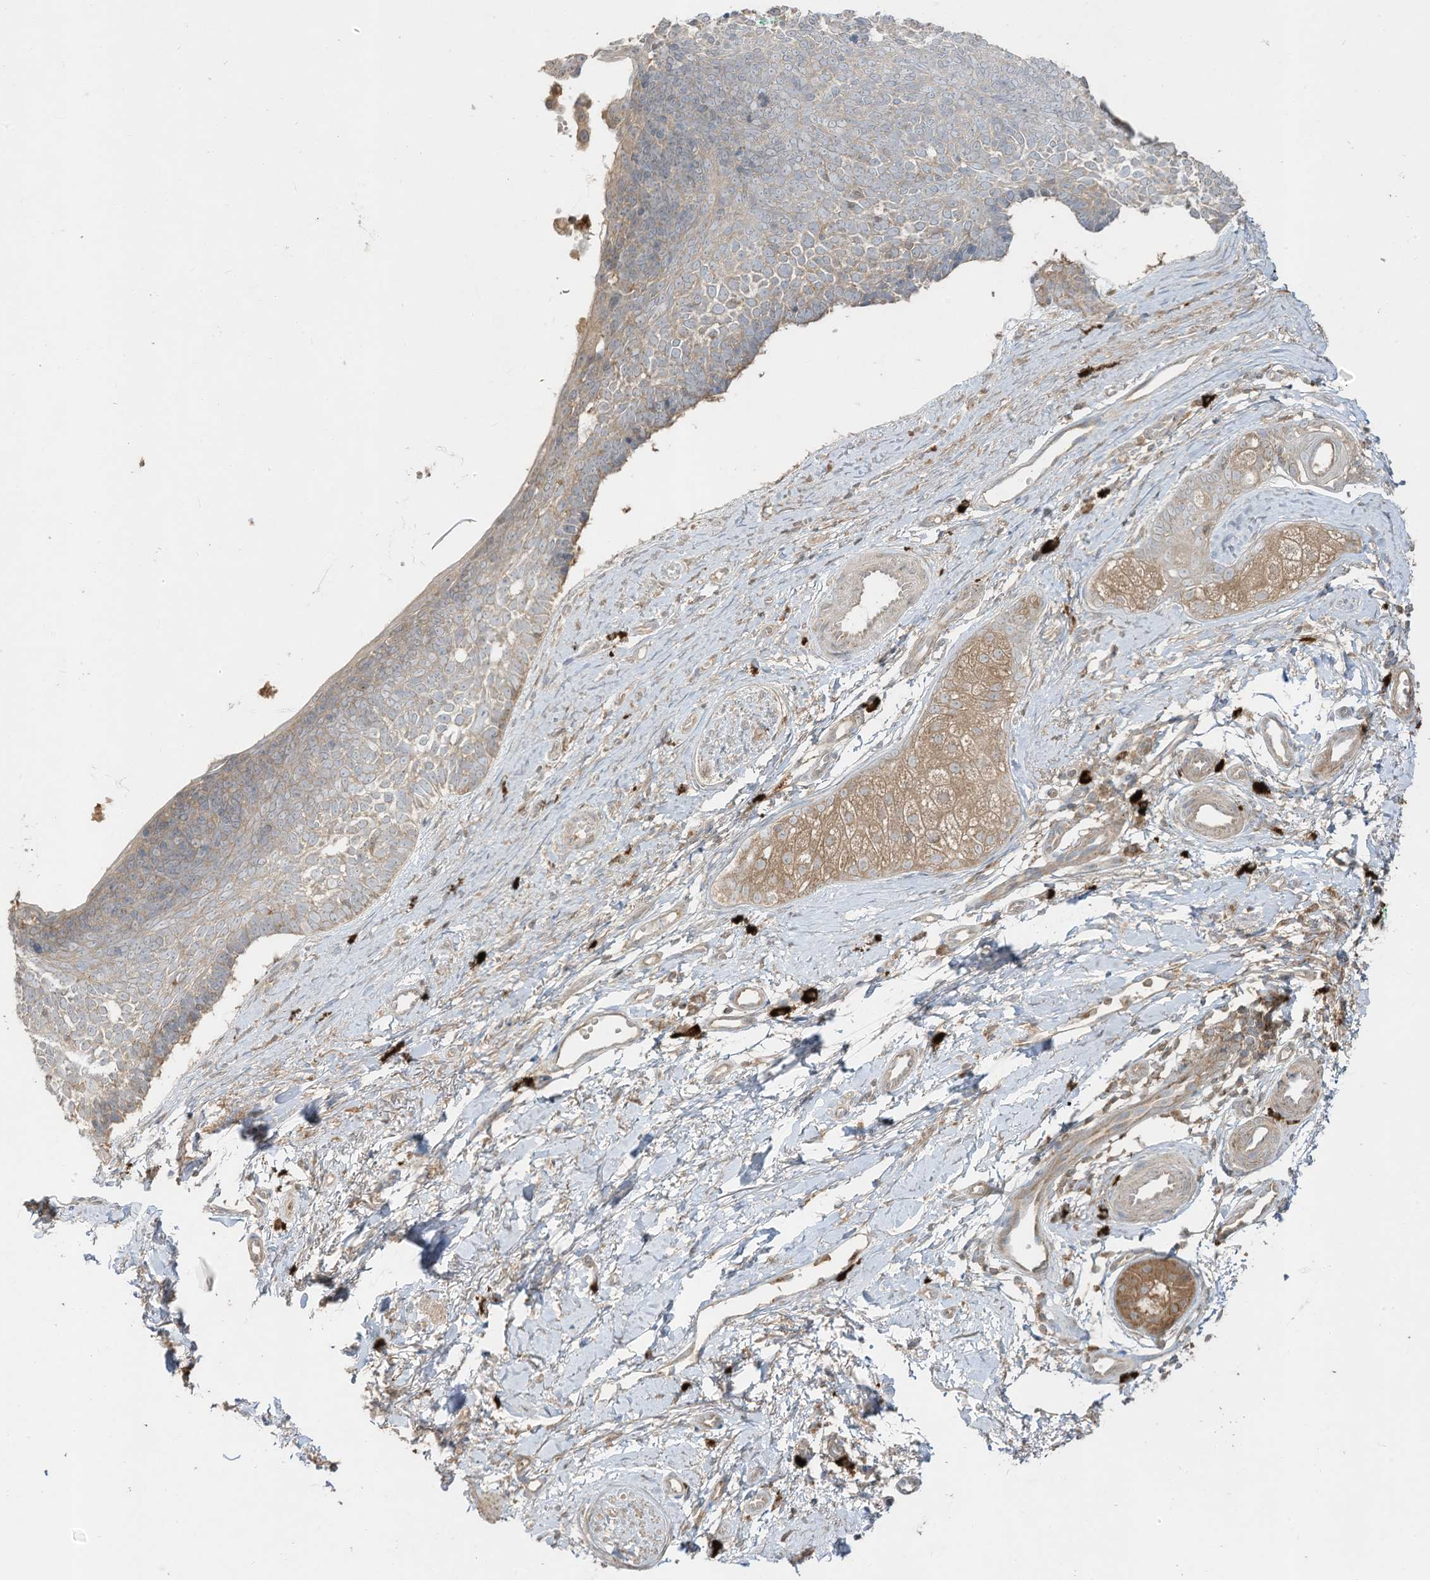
{"staining": {"intensity": "weak", "quantity": "<25%", "location": "cytoplasmic/membranous"}, "tissue": "skin cancer", "cell_type": "Tumor cells", "image_type": "cancer", "snomed": [{"axis": "morphology", "description": "Basal cell carcinoma"}, {"axis": "topography", "description": "Skin"}], "caption": "Immunohistochemical staining of human skin cancer (basal cell carcinoma) demonstrates no significant positivity in tumor cells. (DAB (3,3'-diaminobenzidine) IHC with hematoxylin counter stain).", "gene": "LDAH", "patient": {"sex": "female", "age": 81}}